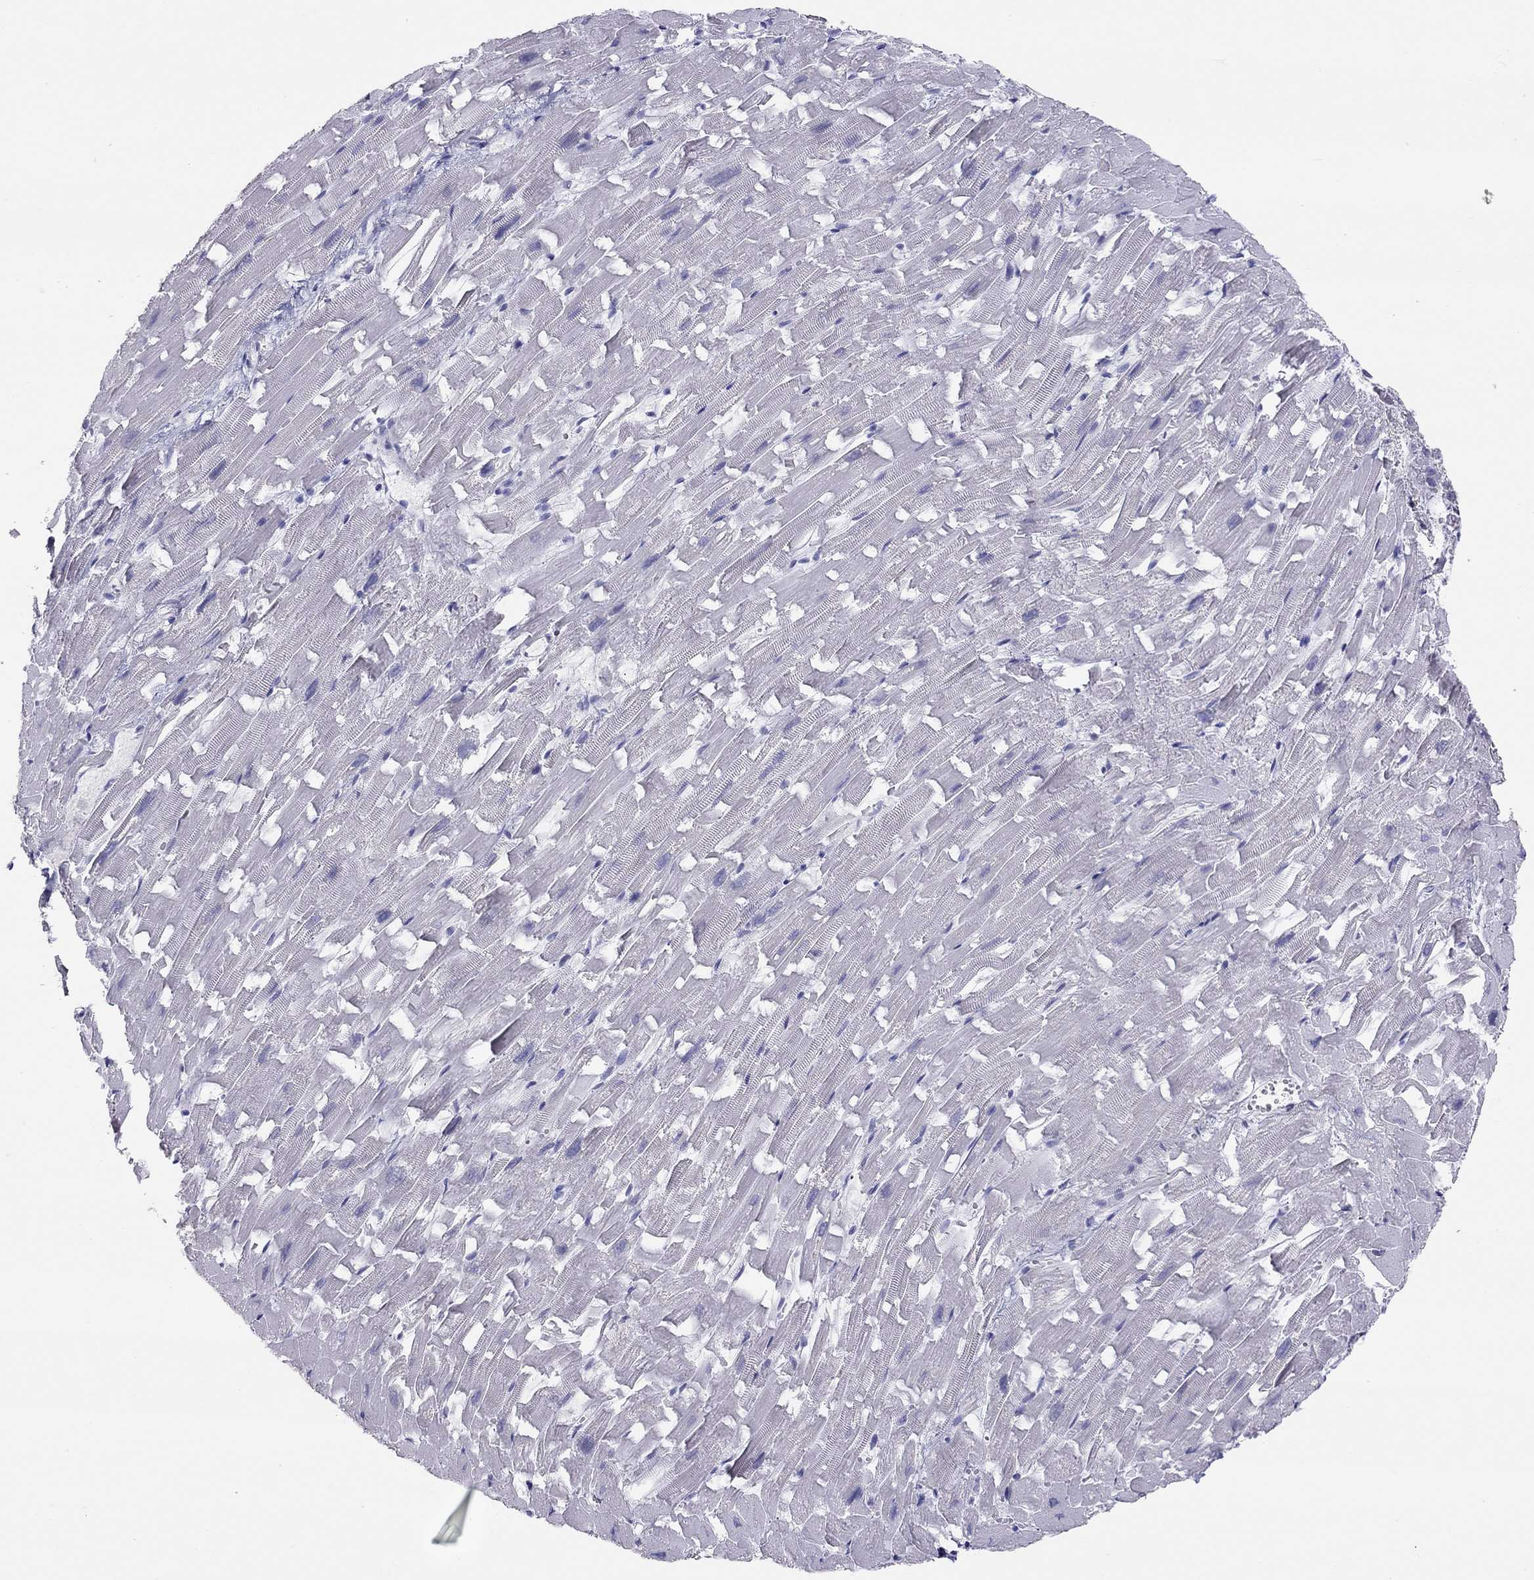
{"staining": {"intensity": "negative", "quantity": "none", "location": "none"}, "tissue": "heart muscle", "cell_type": "Cardiomyocytes", "image_type": "normal", "snomed": [{"axis": "morphology", "description": "Normal tissue, NOS"}, {"axis": "topography", "description": "Heart"}], "caption": "This is an immunohistochemistry image of unremarkable human heart muscle. There is no expression in cardiomyocytes.", "gene": "JHY", "patient": {"sex": "female", "age": 64}}